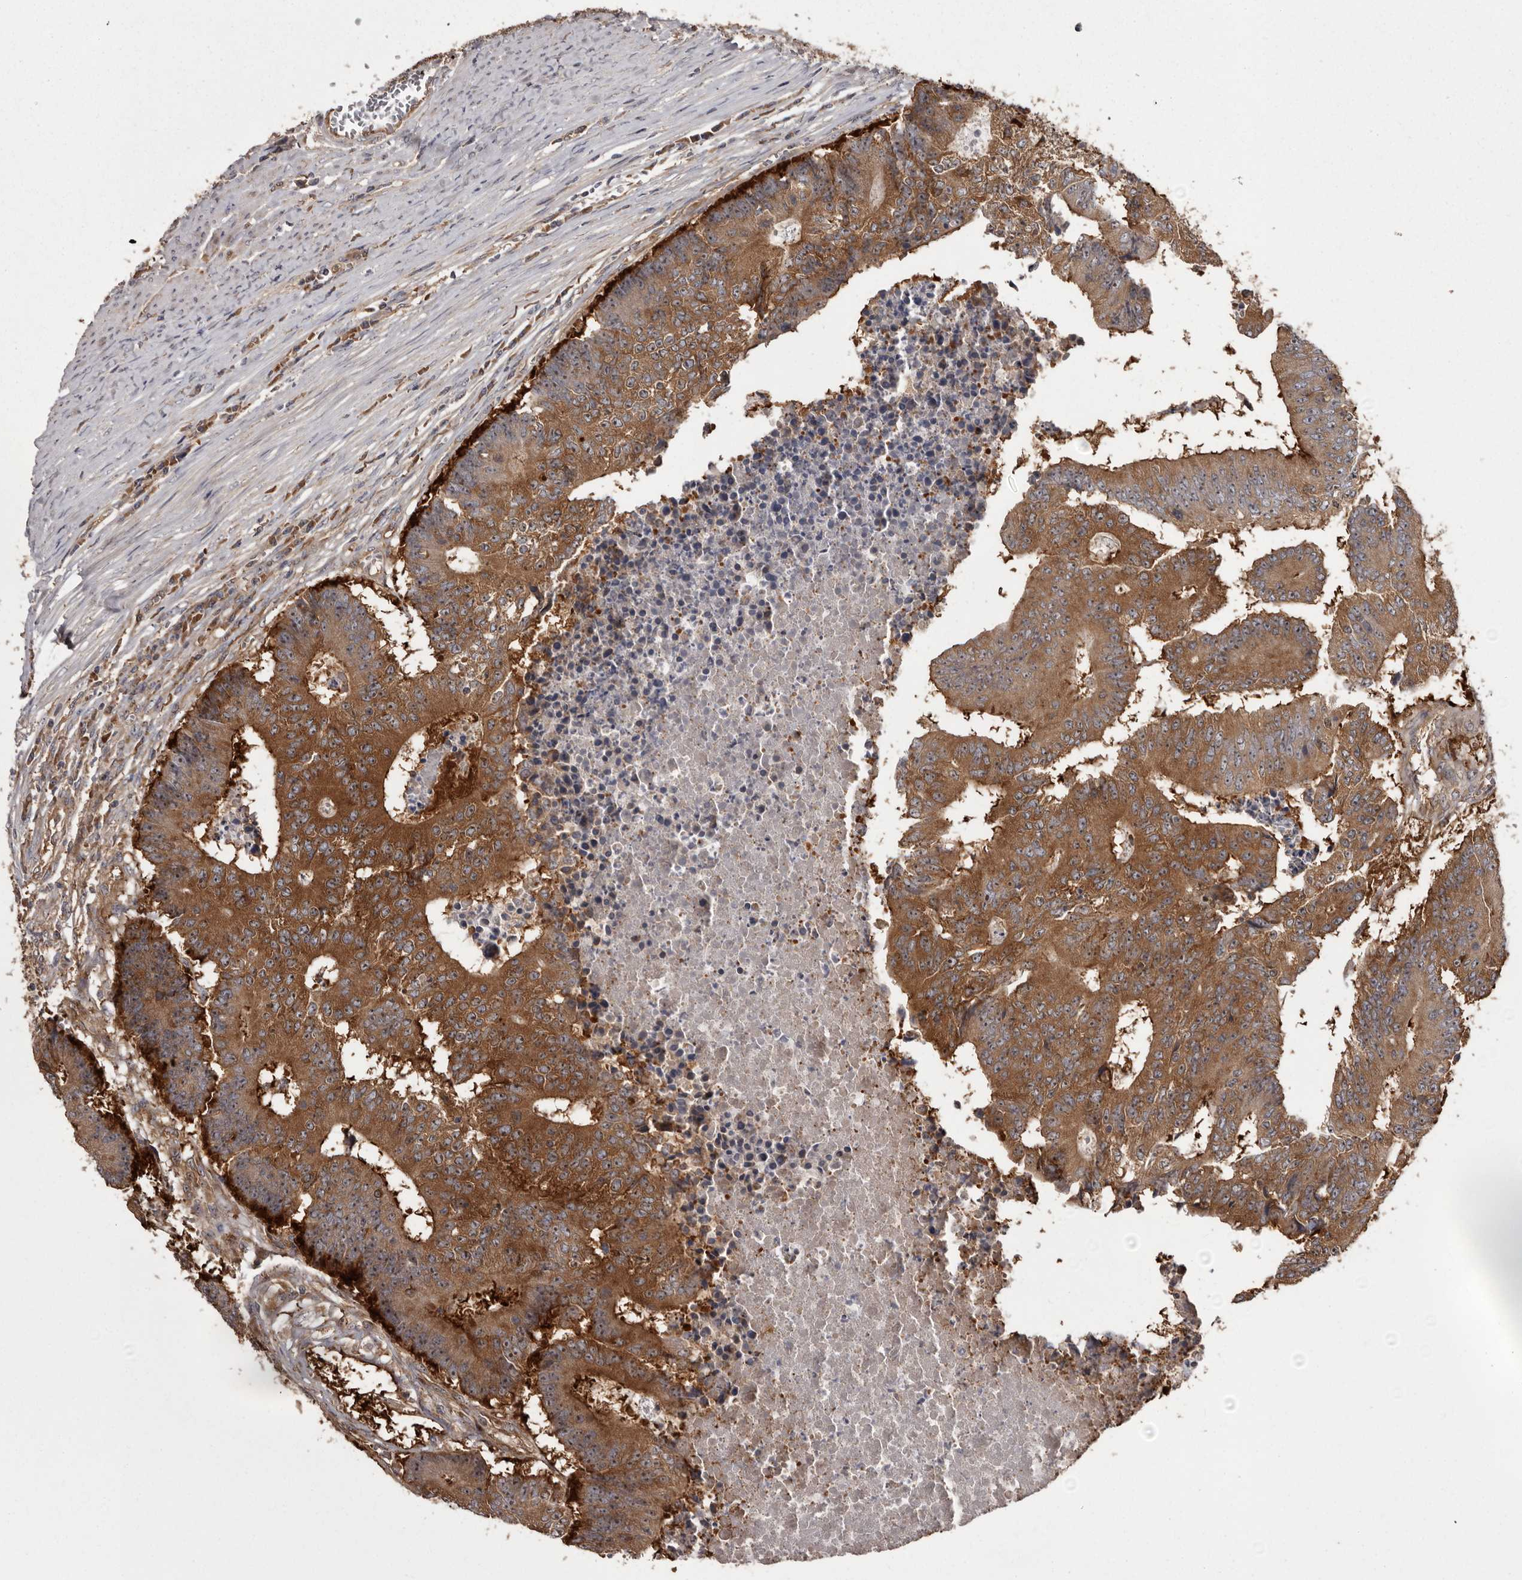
{"staining": {"intensity": "strong", "quantity": ">75%", "location": "cytoplasmic/membranous"}, "tissue": "colorectal cancer", "cell_type": "Tumor cells", "image_type": "cancer", "snomed": [{"axis": "morphology", "description": "Adenocarcinoma, NOS"}, {"axis": "topography", "description": "Colon"}], "caption": "Colorectal adenocarcinoma stained with a protein marker demonstrates strong staining in tumor cells.", "gene": "DARS1", "patient": {"sex": "male", "age": 87}}